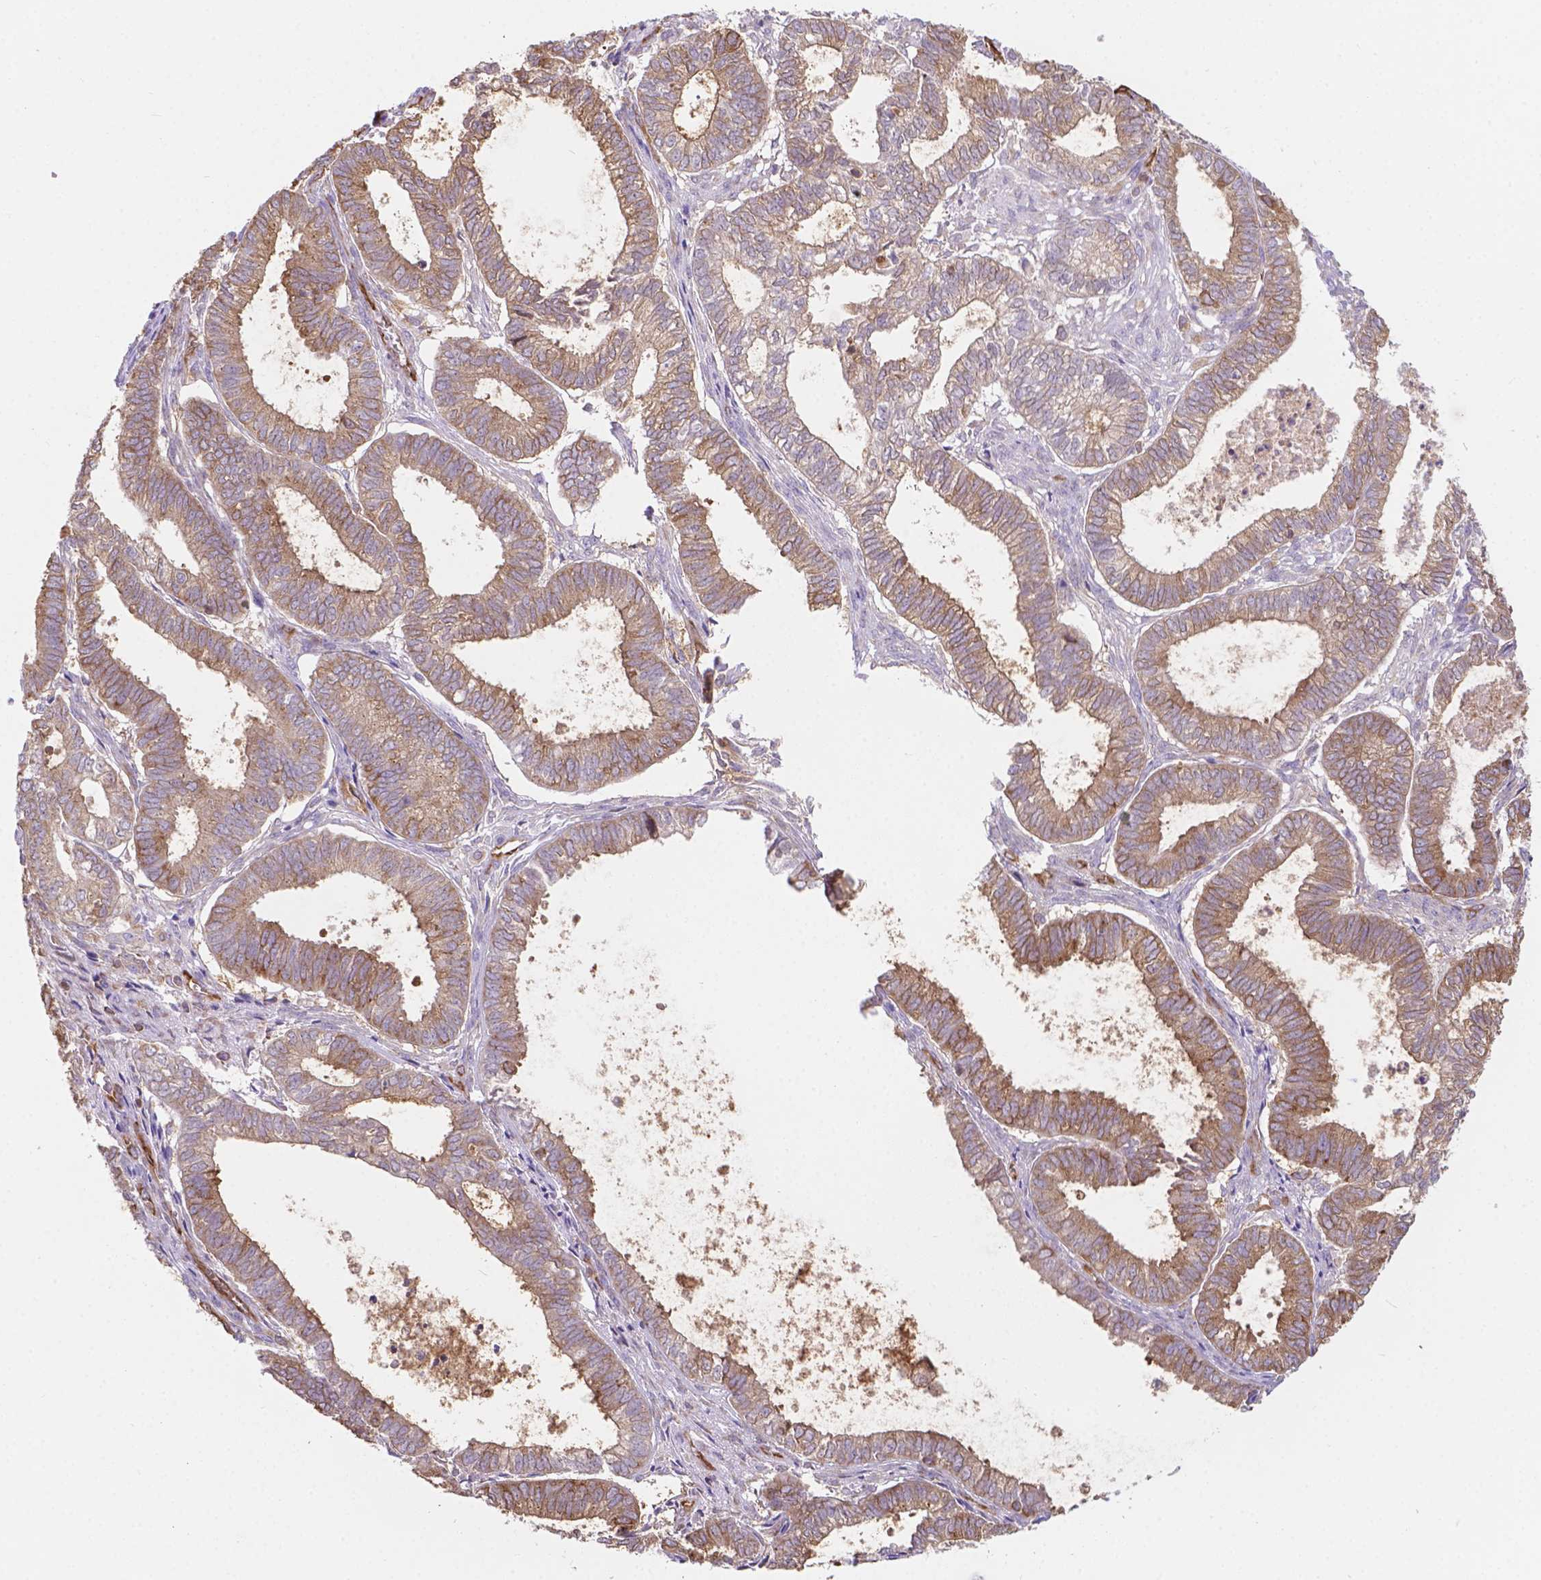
{"staining": {"intensity": "moderate", "quantity": ">75%", "location": "cytoplasmic/membranous"}, "tissue": "ovarian cancer", "cell_type": "Tumor cells", "image_type": "cancer", "snomed": [{"axis": "morphology", "description": "Carcinoma, endometroid"}, {"axis": "topography", "description": "Ovary"}], "caption": "Immunohistochemical staining of human ovarian endometroid carcinoma demonstrates medium levels of moderate cytoplasmic/membranous protein expression in approximately >75% of tumor cells.", "gene": "DMWD", "patient": {"sex": "female", "age": 64}}